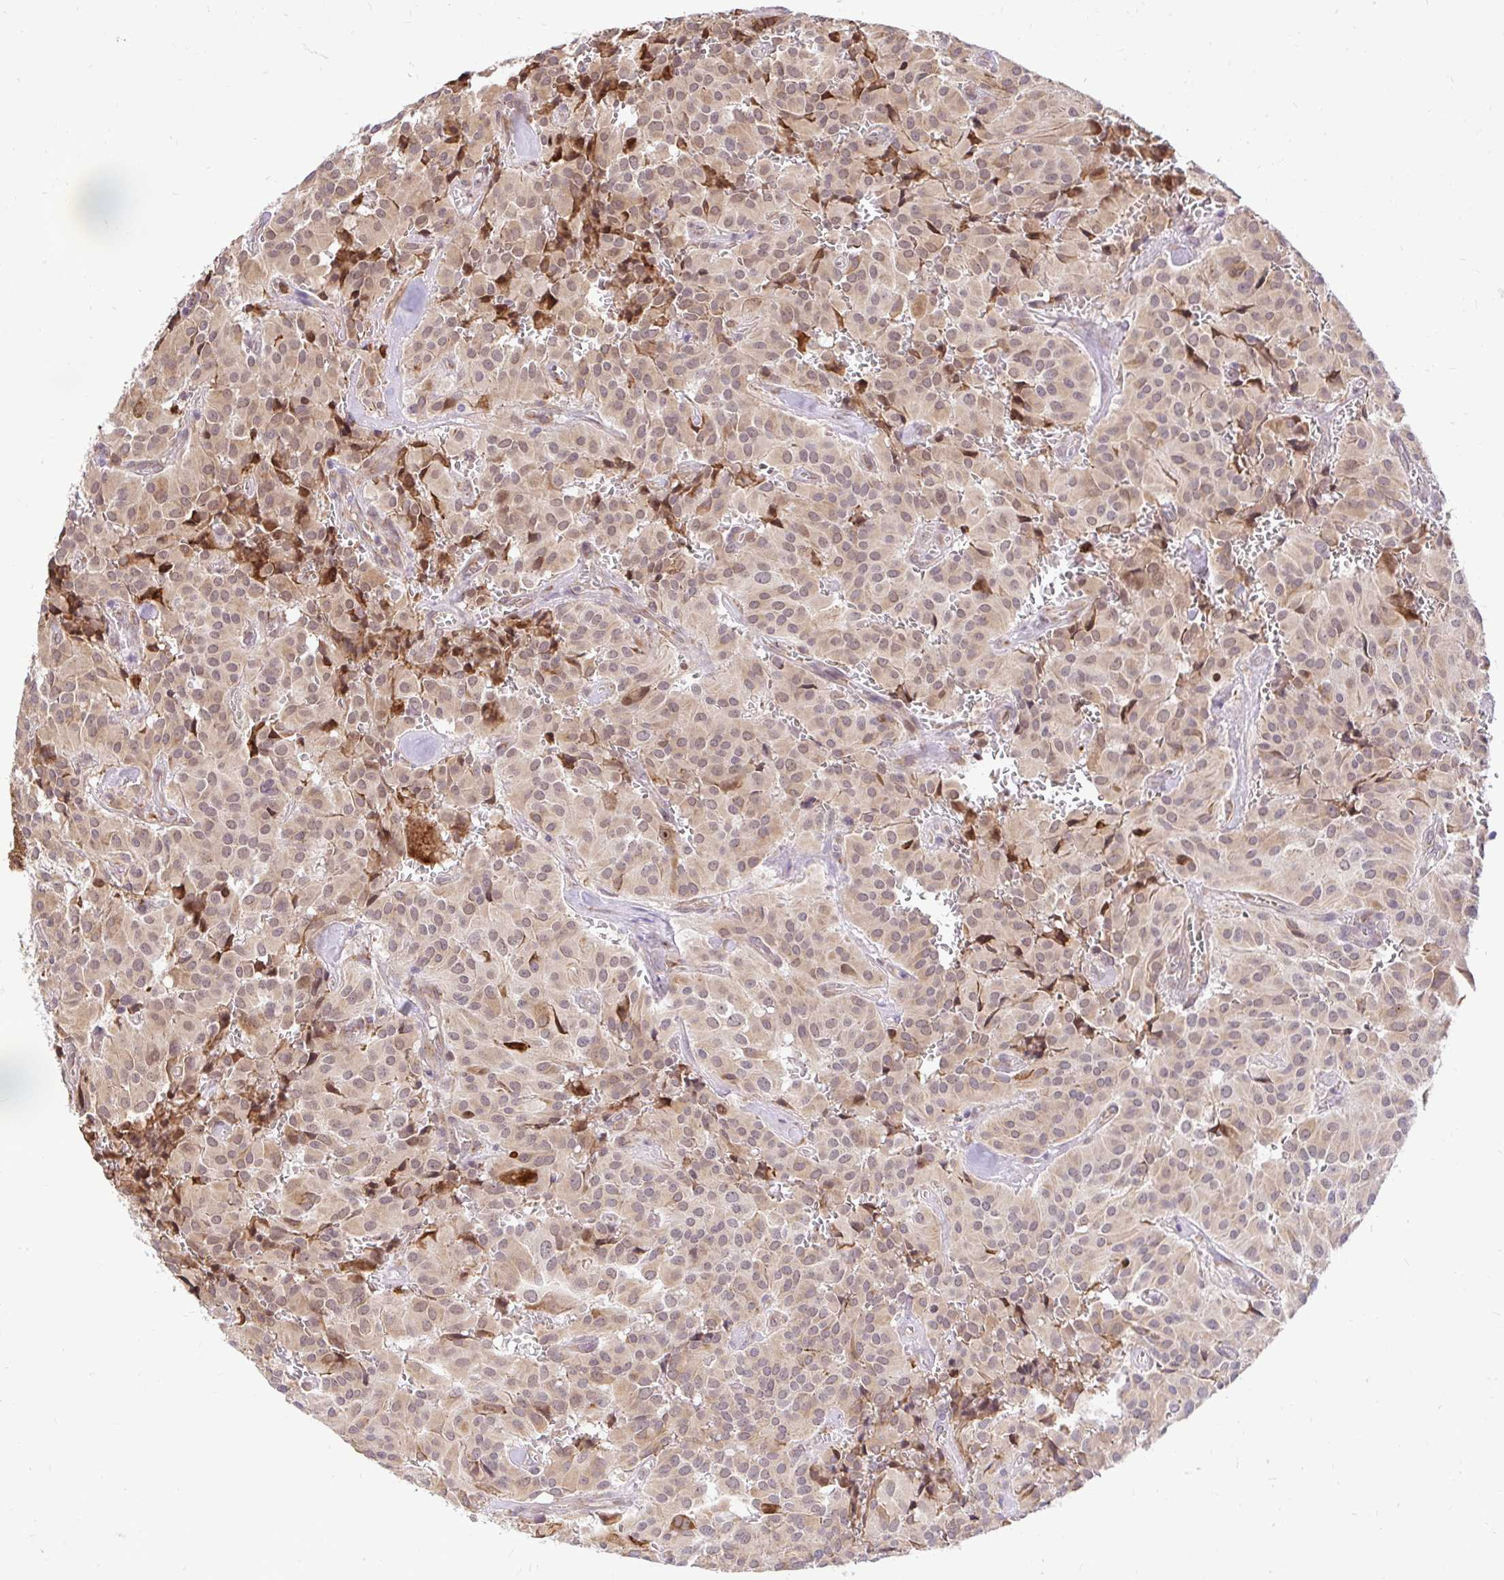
{"staining": {"intensity": "moderate", "quantity": ">75%", "location": "cytoplasmic/membranous,nuclear"}, "tissue": "glioma", "cell_type": "Tumor cells", "image_type": "cancer", "snomed": [{"axis": "morphology", "description": "Glioma, malignant, Low grade"}, {"axis": "topography", "description": "Brain"}], "caption": "Glioma stained for a protein demonstrates moderate cytoplasmic/membranous and nuclear positivity in tumor cells.", "gene": "NAALAD2", "patient": {"sex": "male", "age": 42}}